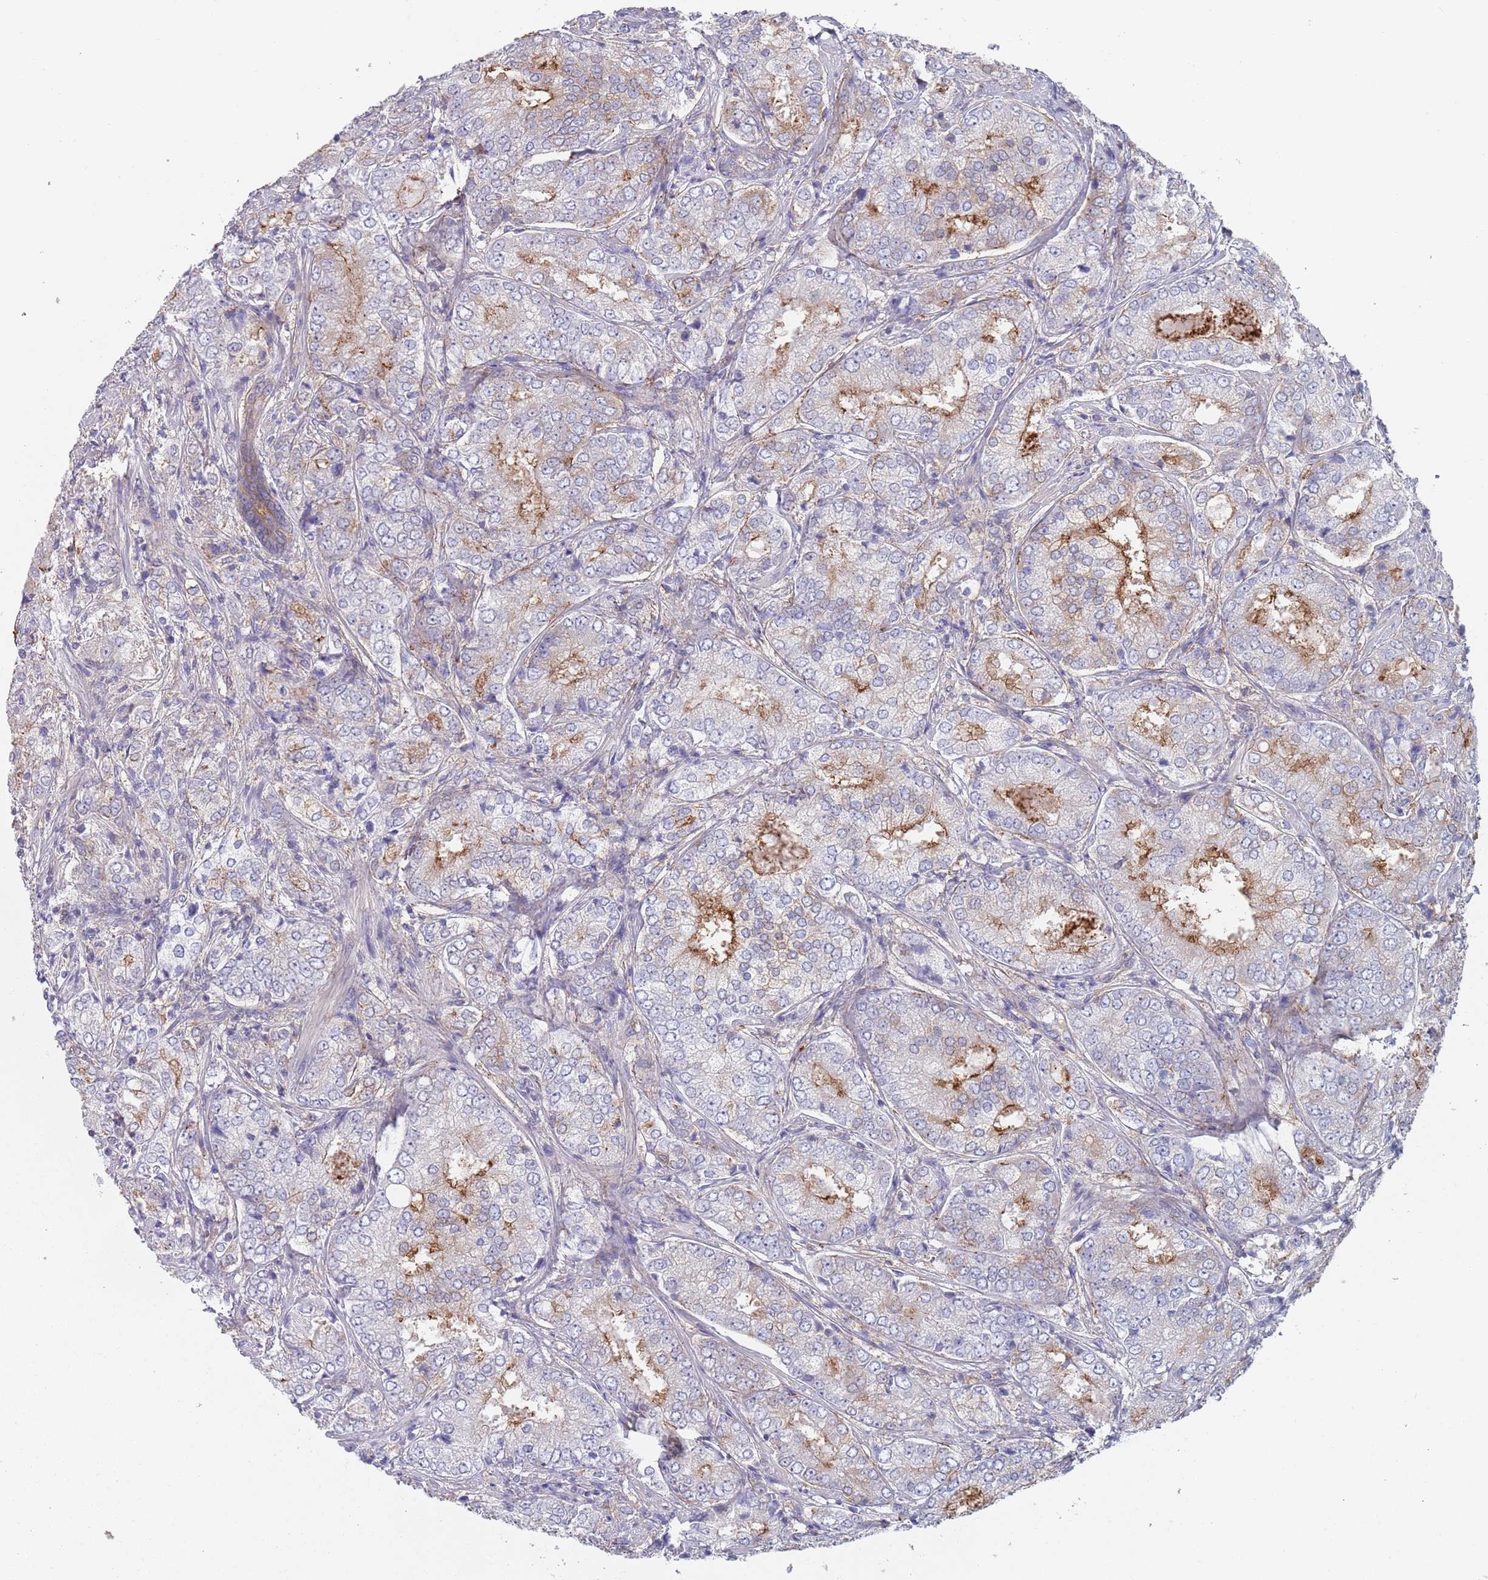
{"staining": {"intensity": "moderate", "quantity": "<25%", "location": "cytoplasmic/membranous"}, "tissue": "prostate cancer", "cell_type": "Tumor cells", "image_type": "cancer", "snomed": [{"axis": "morphology", "description": "Adenocarcinoma, High grade"}, {"axis": "topography", "description": "Prostate"}], "caption": "Moderate cytoplasmic/membranous expression is appreciated in approximately <25% of tumor cells in adenocarcinoma (high-grade) (prostate).", "gene": "APPL2", "patient": {"sex": "male", "age": 63}}